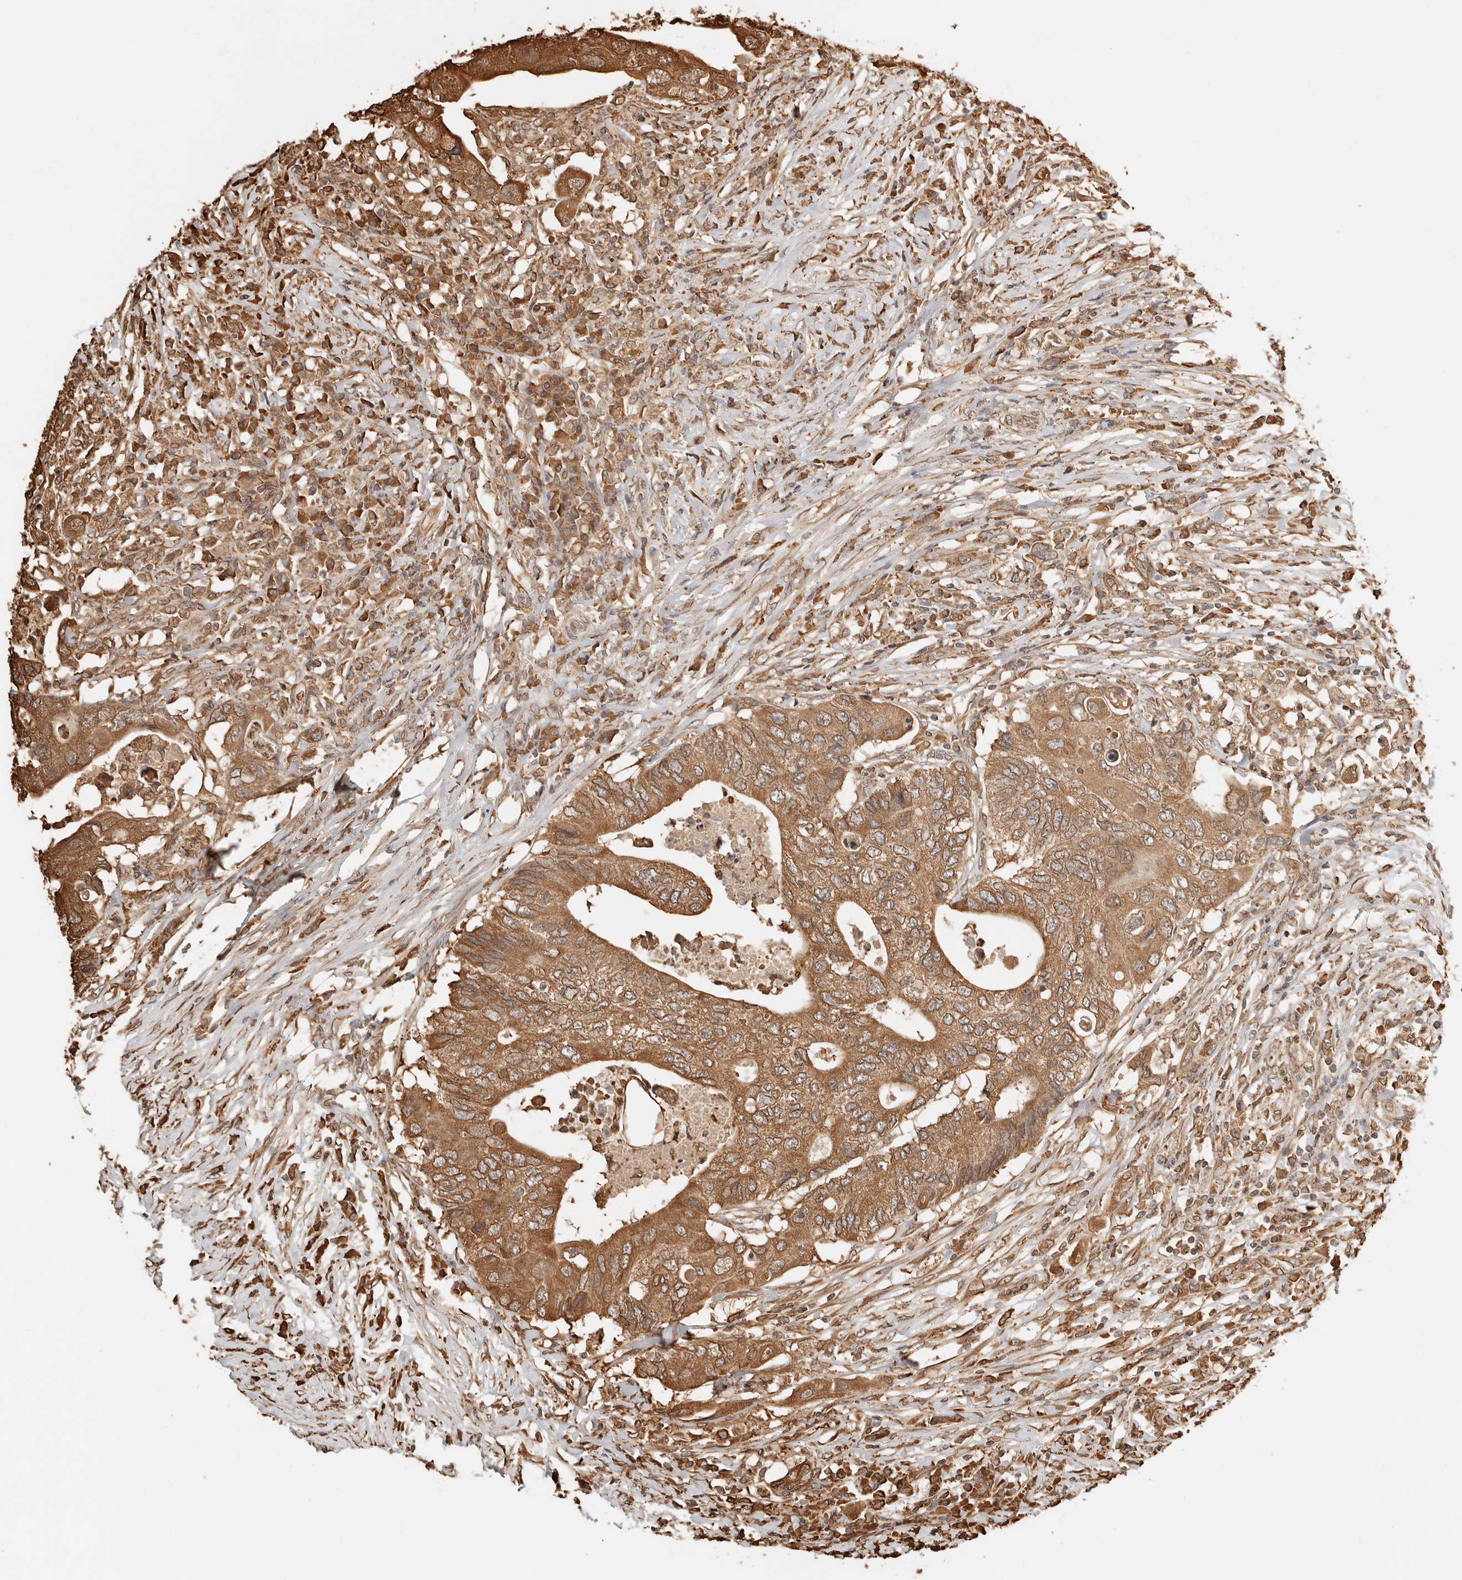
{"staining": {"intensity": "moderate", "quantity": ">75%", "location": "cytoplasmic/membranous"}, "tissue": "colorectal cancer", "cell_type": "Tumor cells", "image_type": "cancer", "snomed": [{"axis": "morphology", "description": "Adenocarcinoma, NOS"}, {"axis": "topography", "description": "Colon"}], "caption": "IHC image of neoplastic tissue: human colorectal cancer stained using immunohistochemistry exhibits medium levels of moderate protein expression localized specifically in the cytoplasmic/membranous of tumor cells, appearing as a cytoplasmic/membranous brown color.", "gene": "ARHGEF10L", "patient": {"sex": "male", "age": 71}}